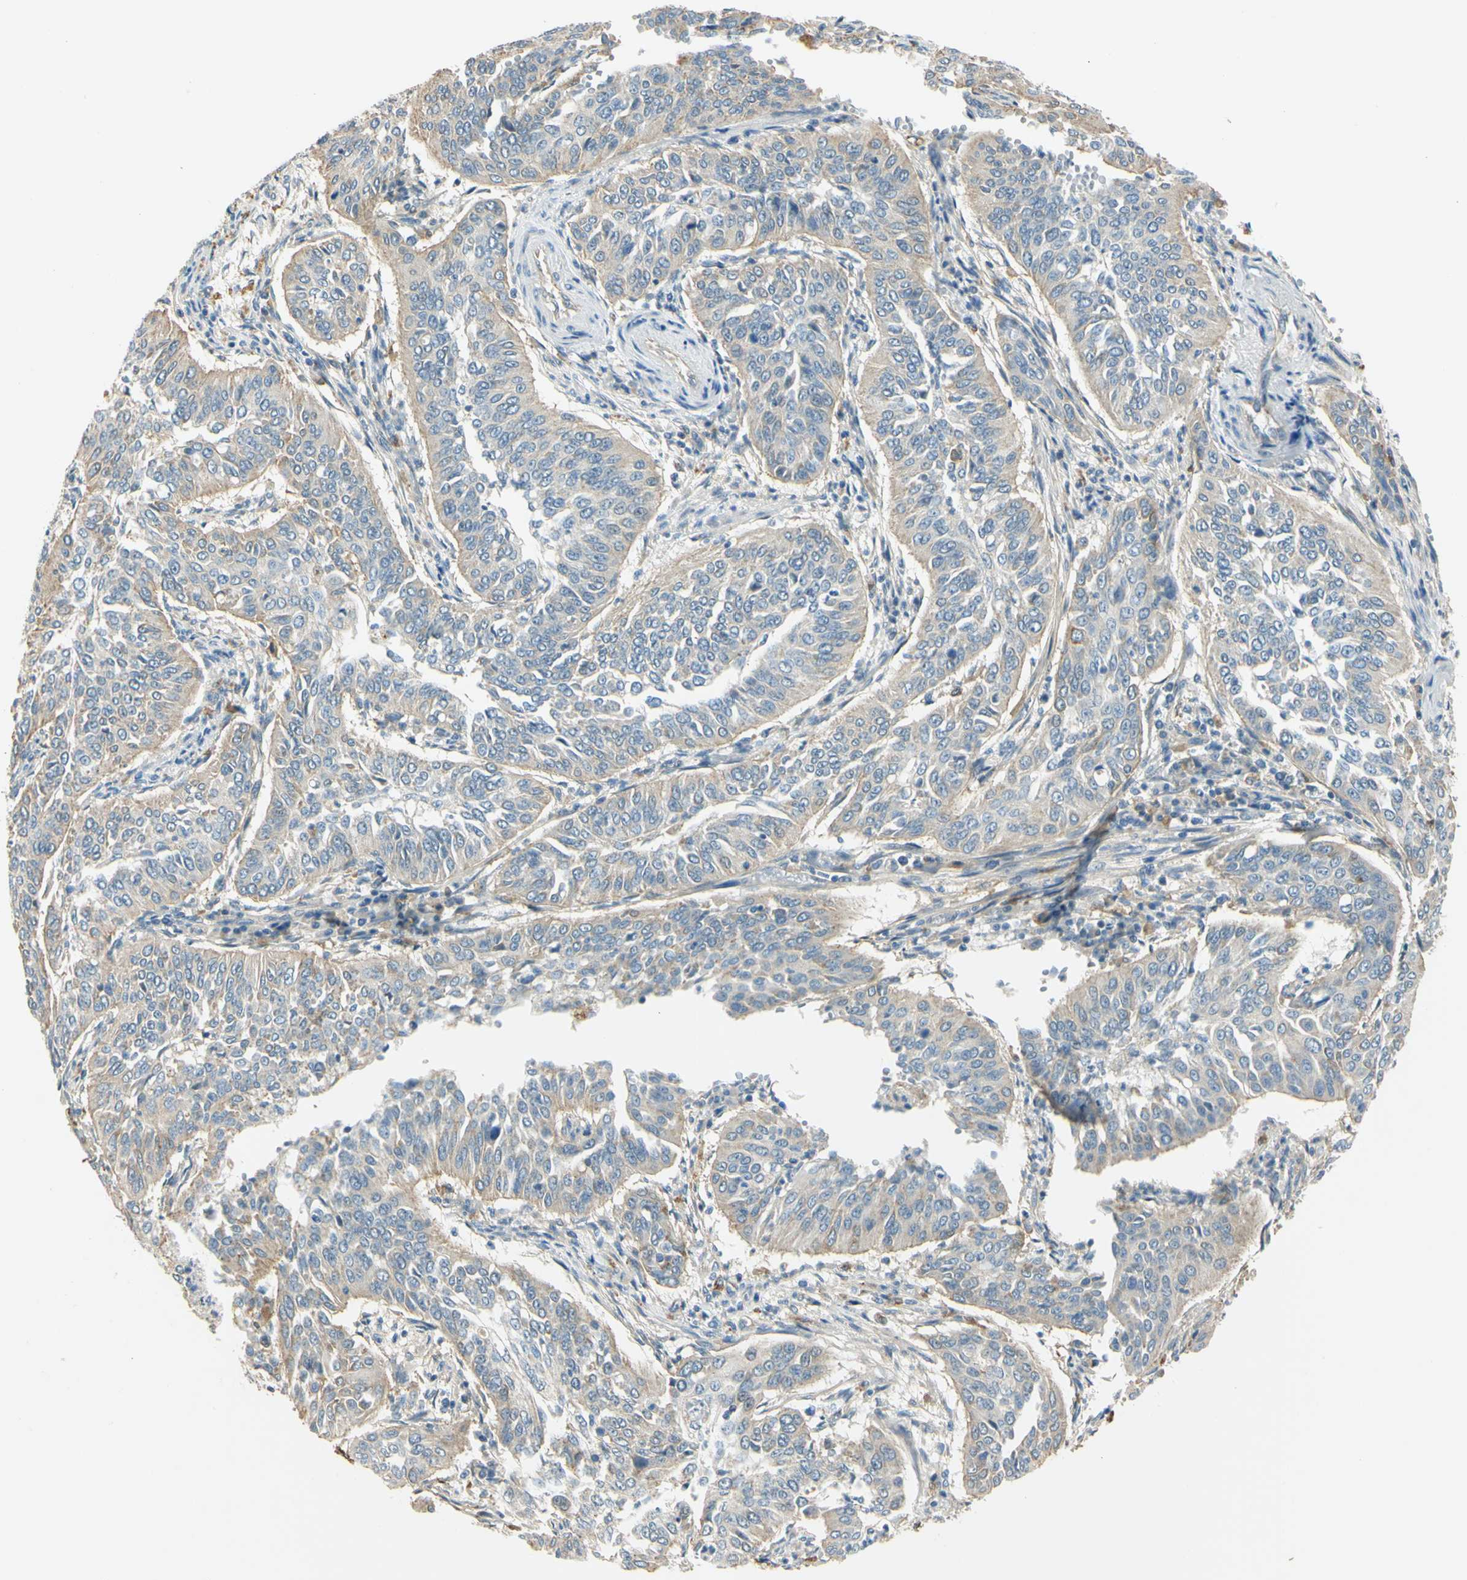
{"staining": {"intensity": "weak", "quantity": "<25%", "location": "cytoplasmic/membranous"}, "tissue": "cervical cancer", "cell_type": "Tumor cells", "image_type": "cancer", "snomed": [{"axis": "morphology", "description": "Normal tissue, NOS"}, {"axis": "morphology", "description": "Squamous cell carcinoma, NOS"}, {"axis": "topography", "description": "Cervix"}], "caption": "Cervical cancer was stained to show a protein in brown. There is no significant positivity in tumor cells.", "gene": "LAMA3", "patient": {"sex": "female", "age": 39}}